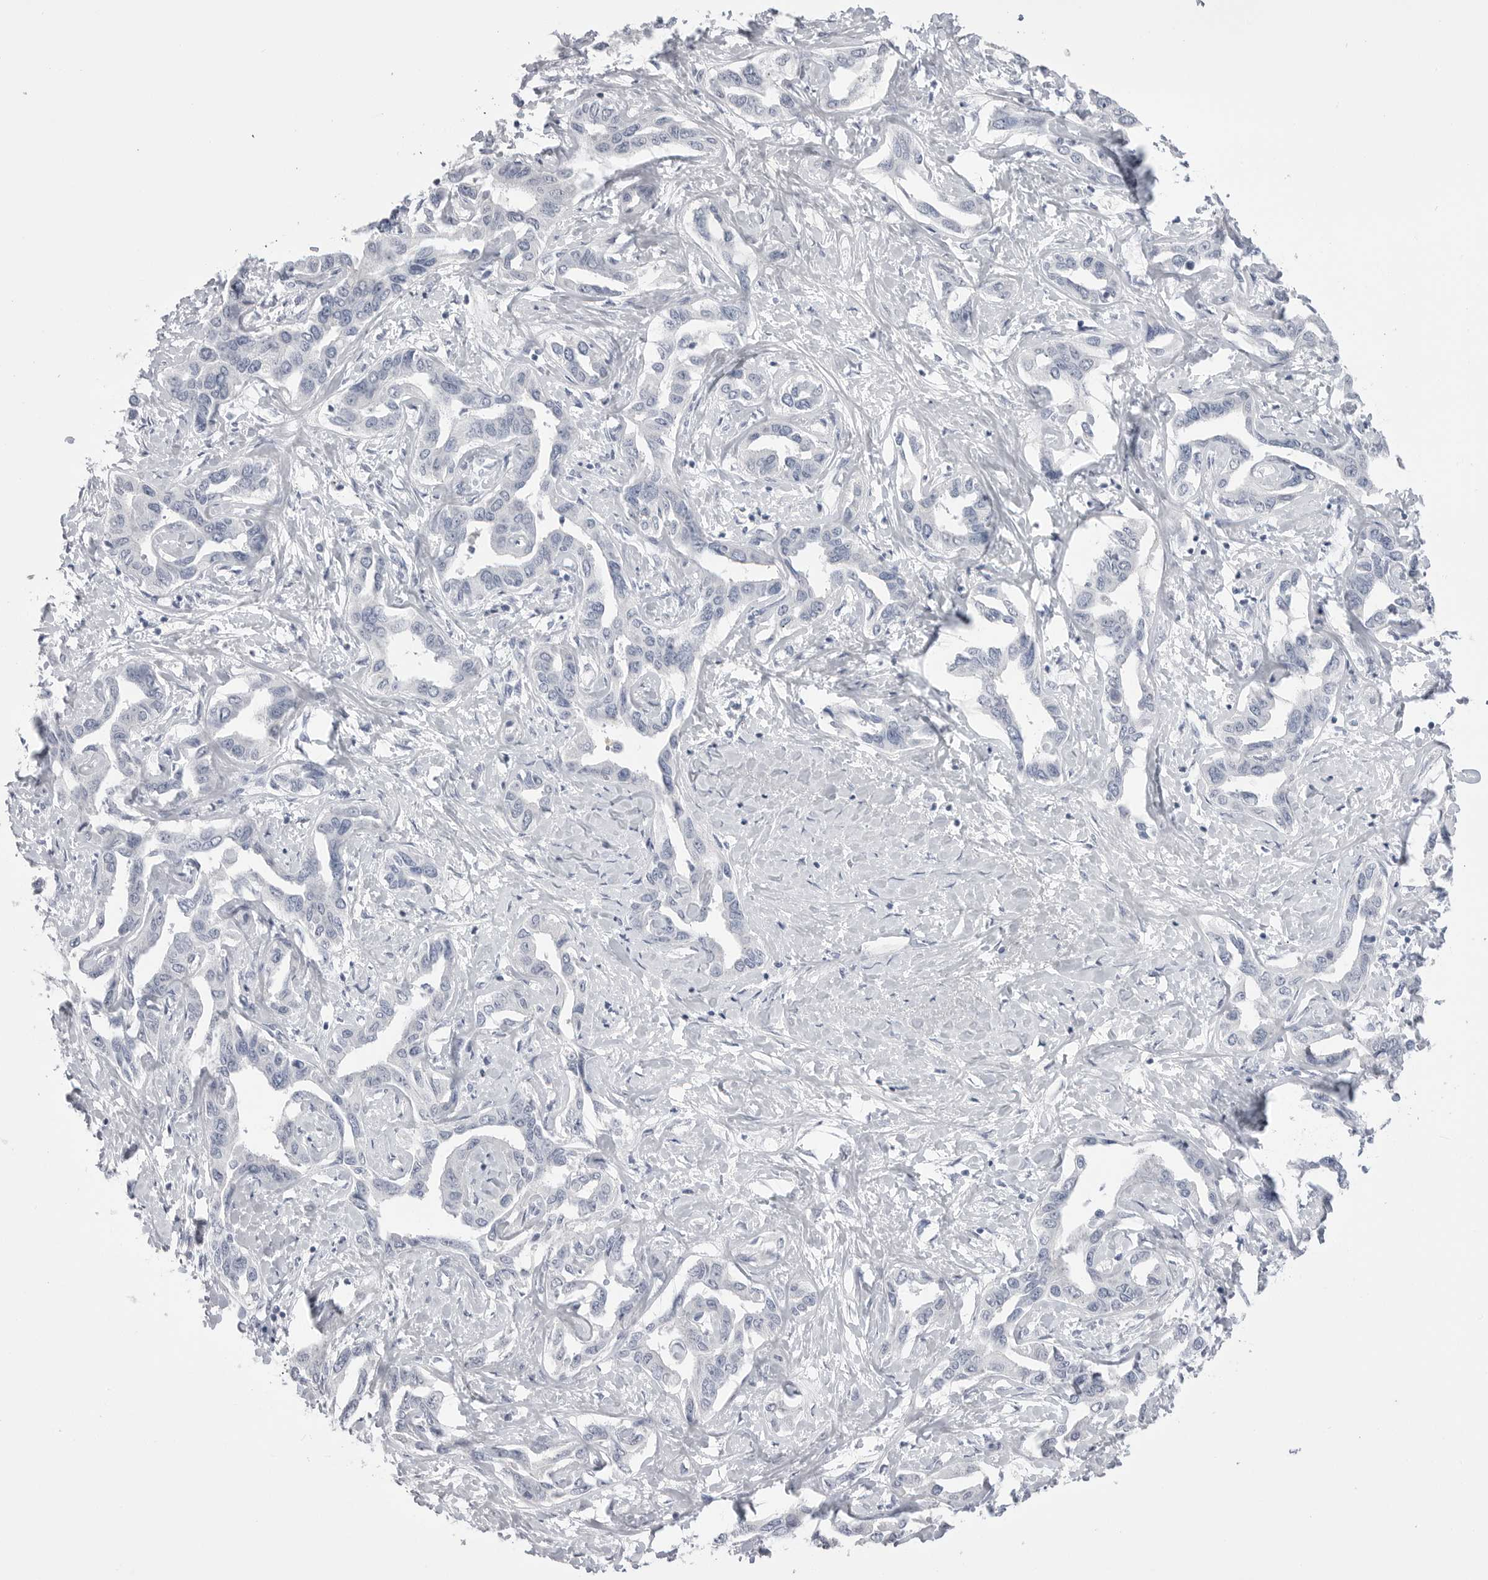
{"staining": {"intensity": "negative", "quantity": "none", "location": "none"}, "tissue": "liver cancer", "cell_type": "Tumor cells", "image_type": "cancer", "snomed": [{"axis": "morphology", "description": "Cholangiocarcinoma"}, {"axis": "topography", "description": "Liver"}], "caption": "Cholangiocarcinoma (liver) stained for a protein using IHC demonstrates no positivity tumor cells.", "gene": "CPB1", "patient": {"sex": "male", "age": 59}}